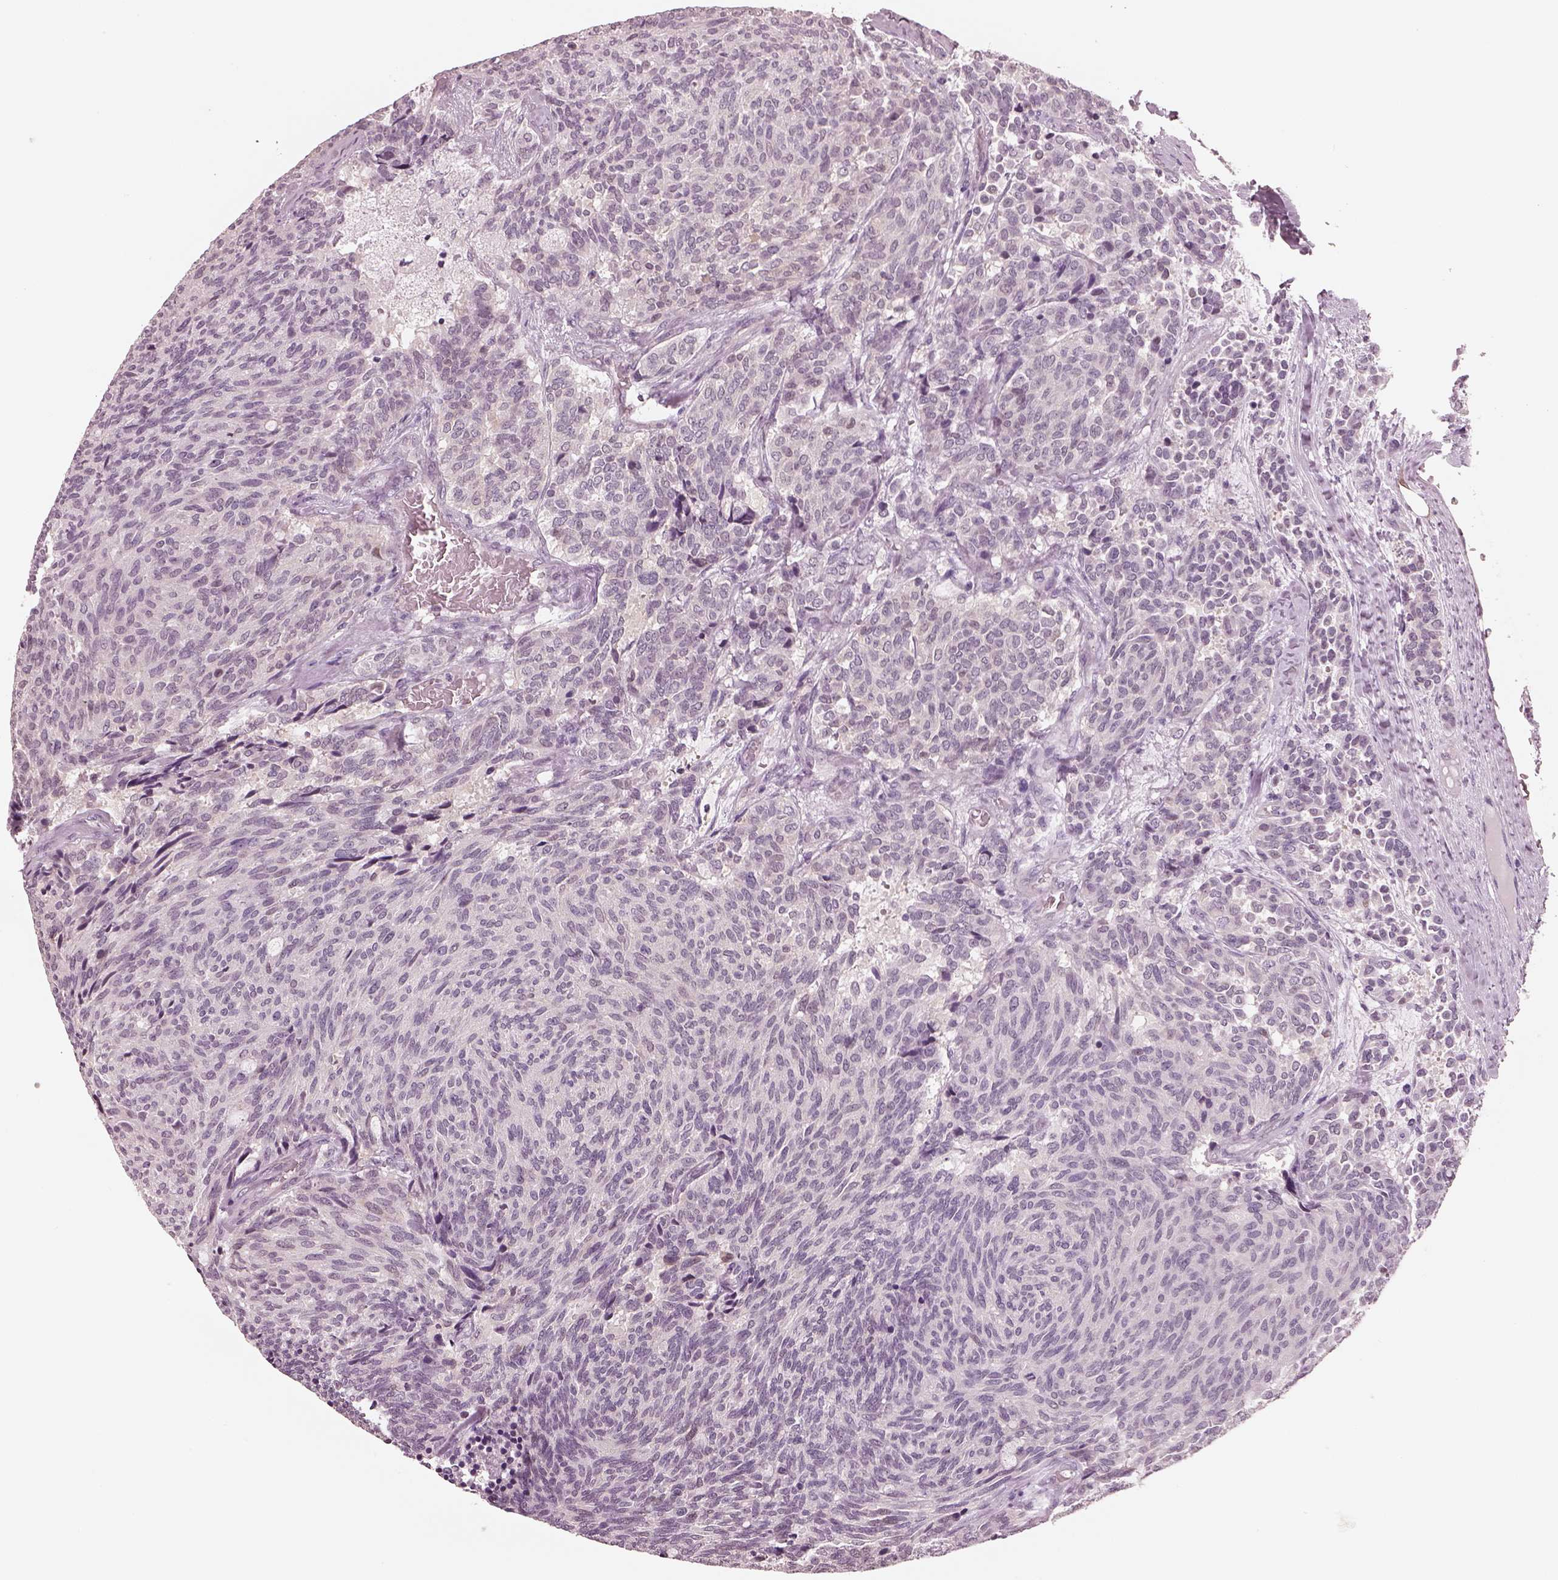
{"staining": {"intensity": "negative", "quantity": "none", "location": "none"}, "tissue": "carcinoid", "cell_type": "Tumor cells", "image_type": "cancer", "snomed": [{"axis": "morphology", "description": "Carcinoid, malignant, NOS"}, {"axis": "topography", "description": "Pancreas"}], "caption": "Immunohistochemistry micrograph of human carcinoid stained for a protein (brown), which exhibits no positivity in tumor cells.", "gene": "EGR4", "patient": {"sex": "female", "age": 54}}